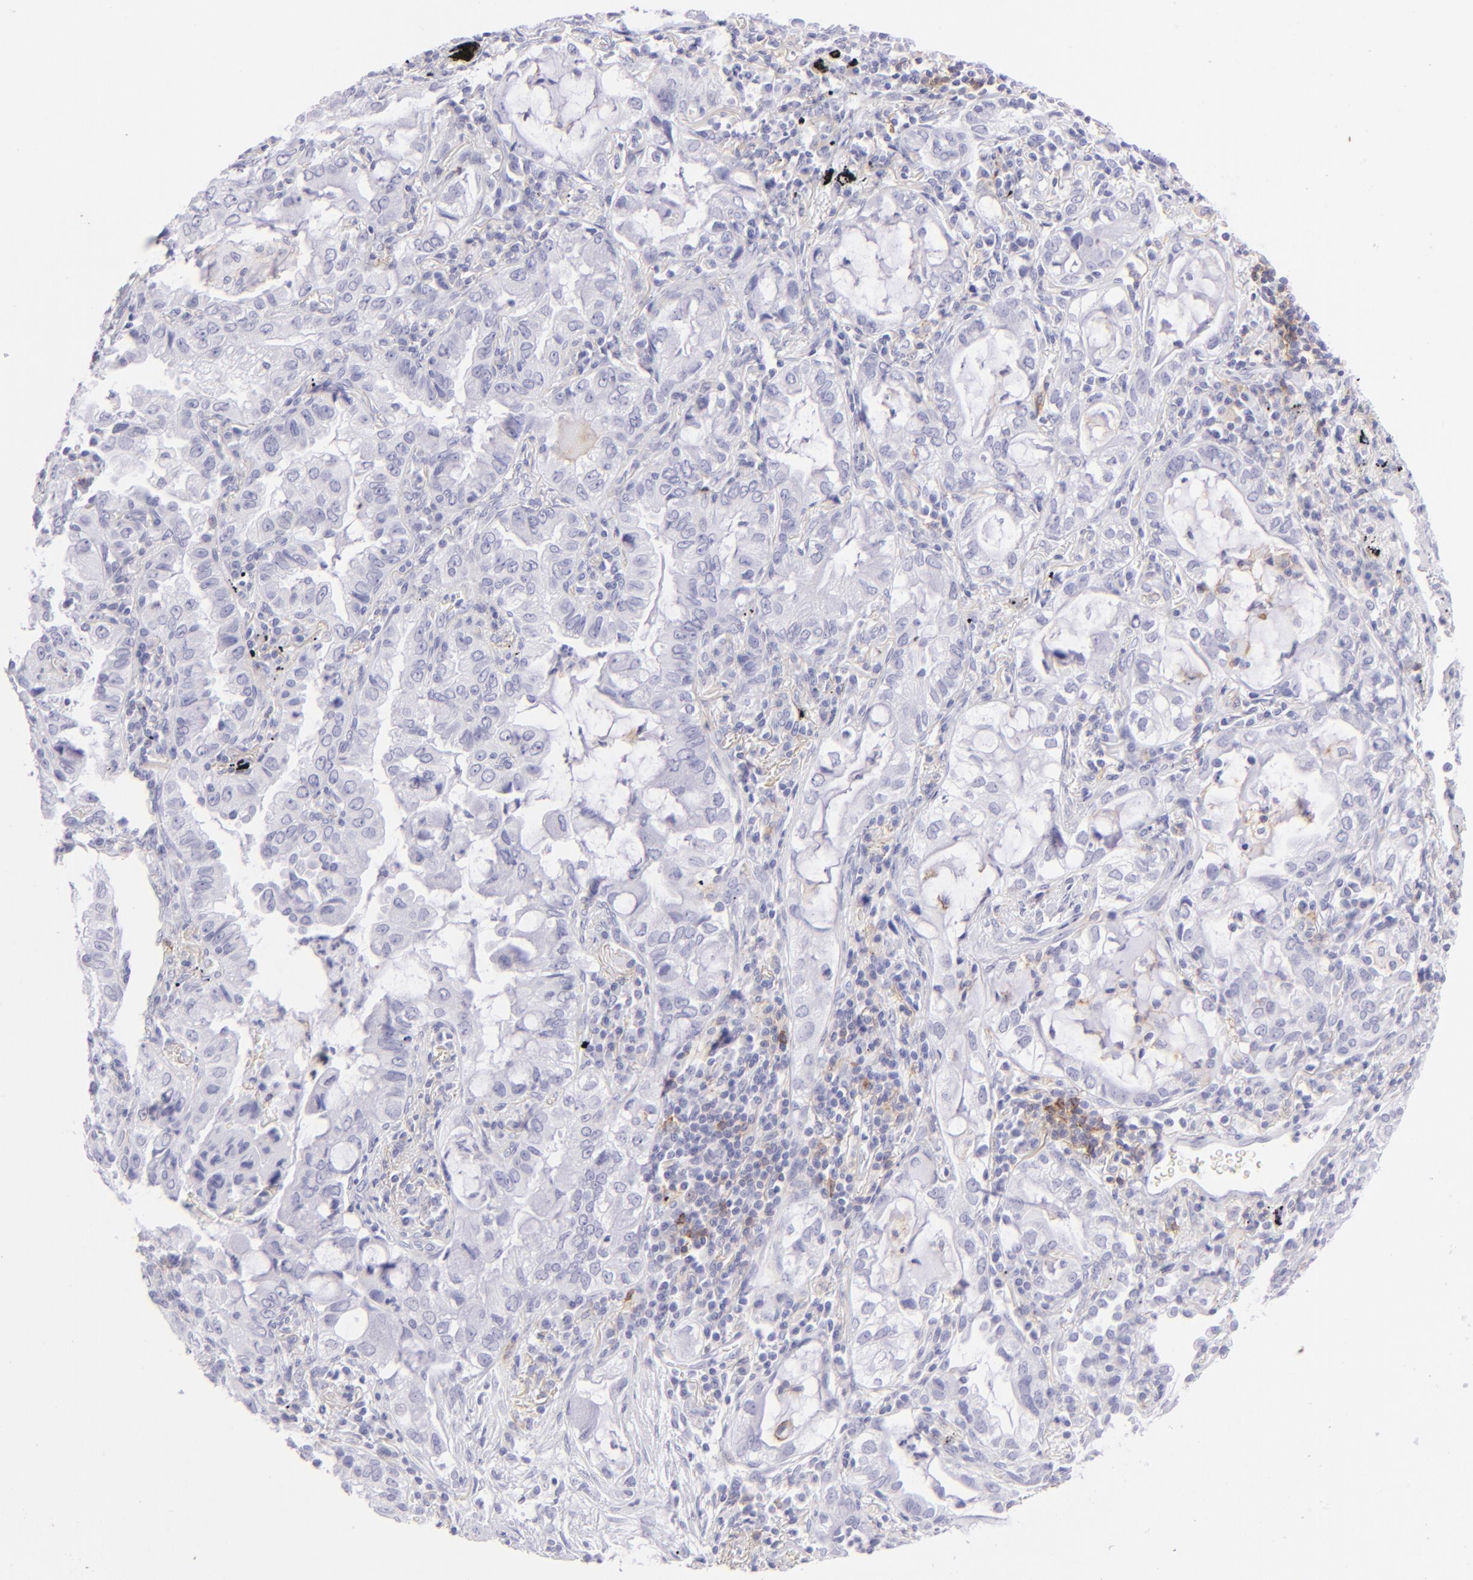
{"staining": {"intensity": "negative", "quantity": "none", "location": "none"}, "tissue": "lung cancer", "cell_type": "Tumor cells", "image_type": "cancer", "snomed": [{"axis": "morphology", "description": "Adenocarcinoma, NOS"}, {"axis": "topography", "description": "Lung"}], "caption": "The photomicrograph shows no significant positivity in tumor cells of adenocarcinoma (lung).", "gene": "CD72", "patient": {"sex": "female", "age": 50}}